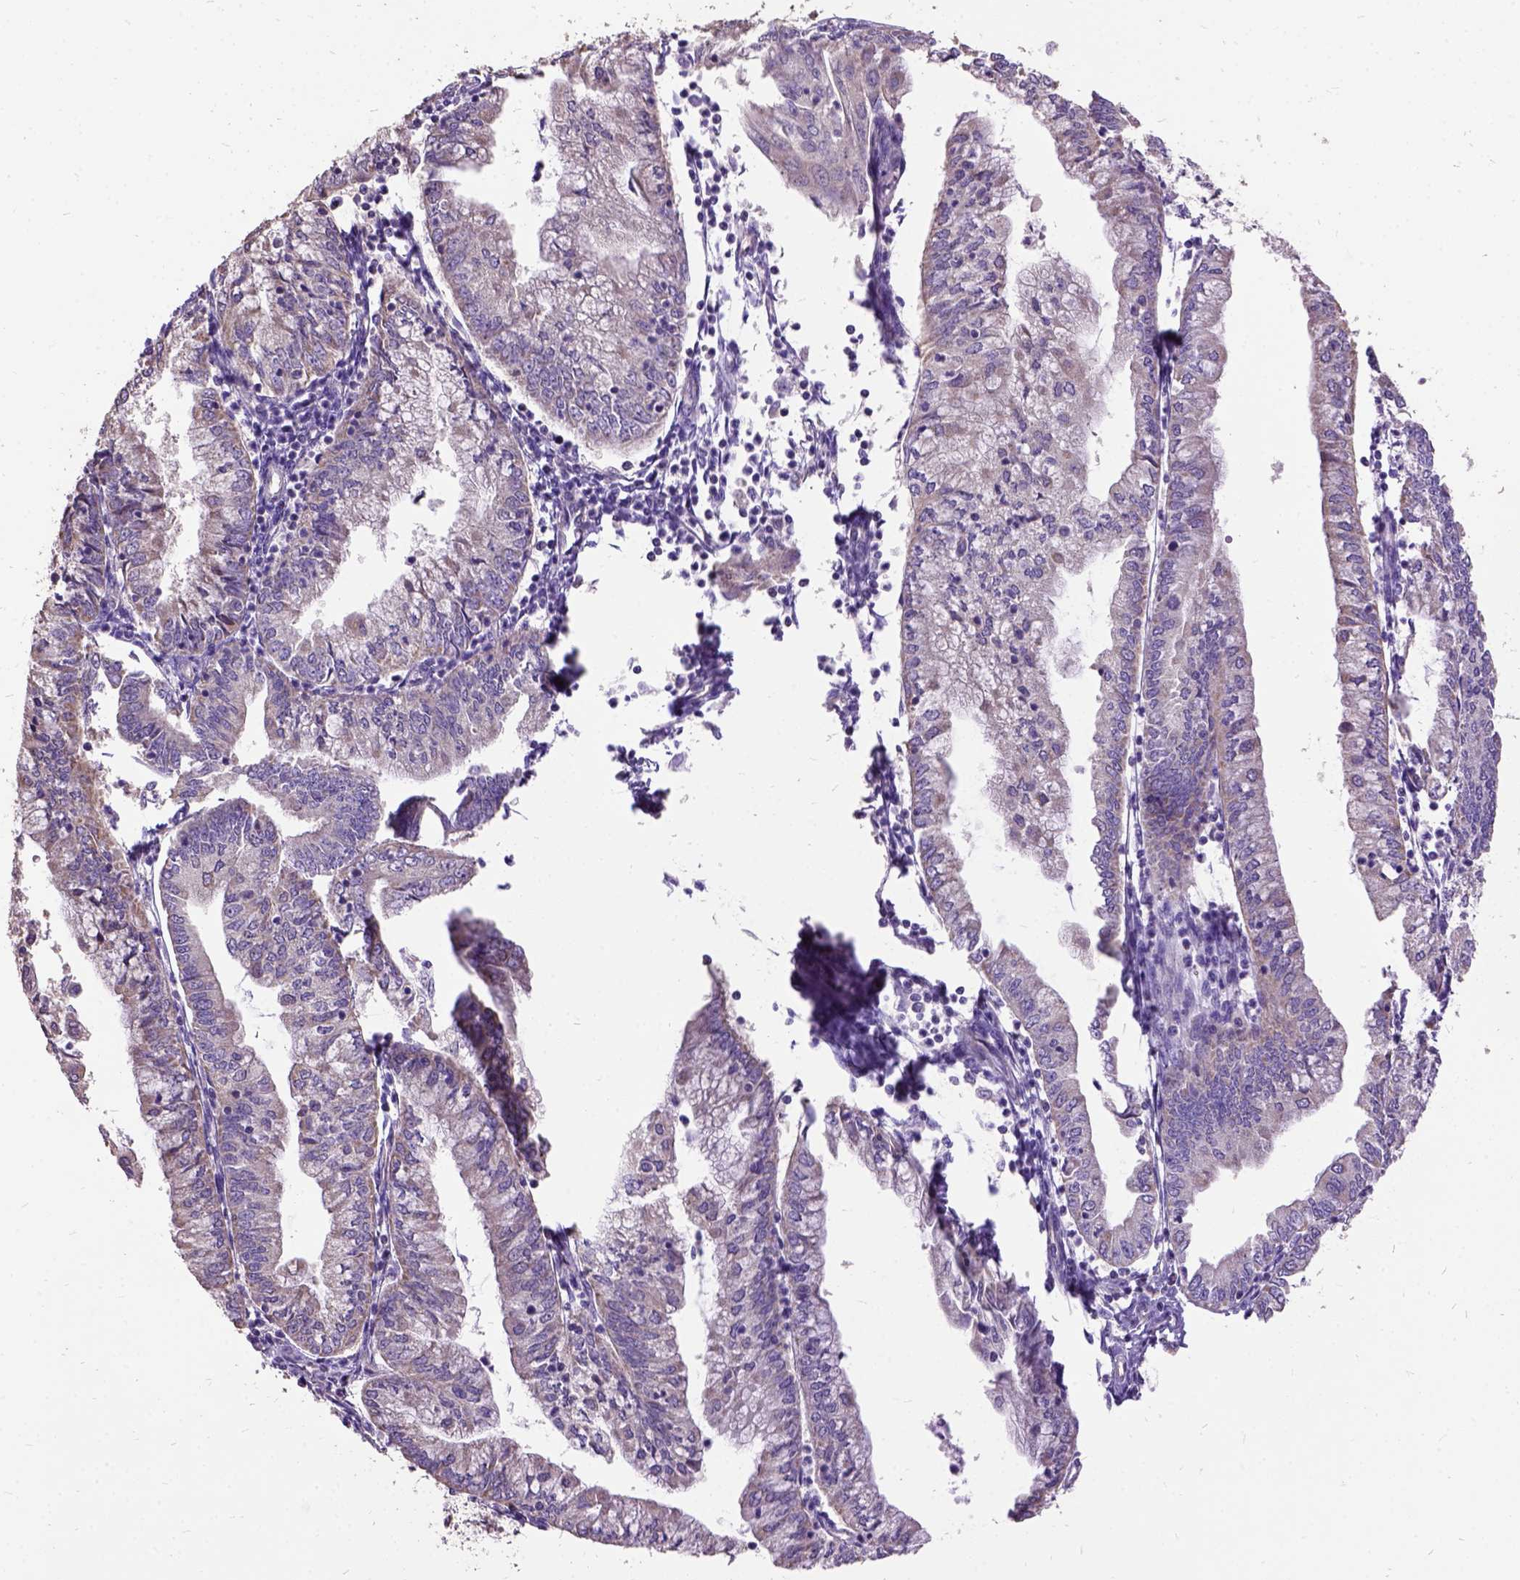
{"staining": {"intensity": "weak", "quantity": "25%-75%", "location": "cytoplasmic/membranous"}, "tissue": "endometrial cancer", "cell_type": "Tumor cells", "image_type": "cancer", "snomed": [{"axis": "morphology", "description": "Adenocarcinoma, NOS"}, {"axis": "topography", "description": "Endometrium"}], "caption": "Brown immunohistochemical staining in endometrial cancer displays weak cytoplasmic/membranous staining in approximately 25%-75% of tumor cells.", "gene": "DQX1", "patient": {"sex": "female", "age": 55}}